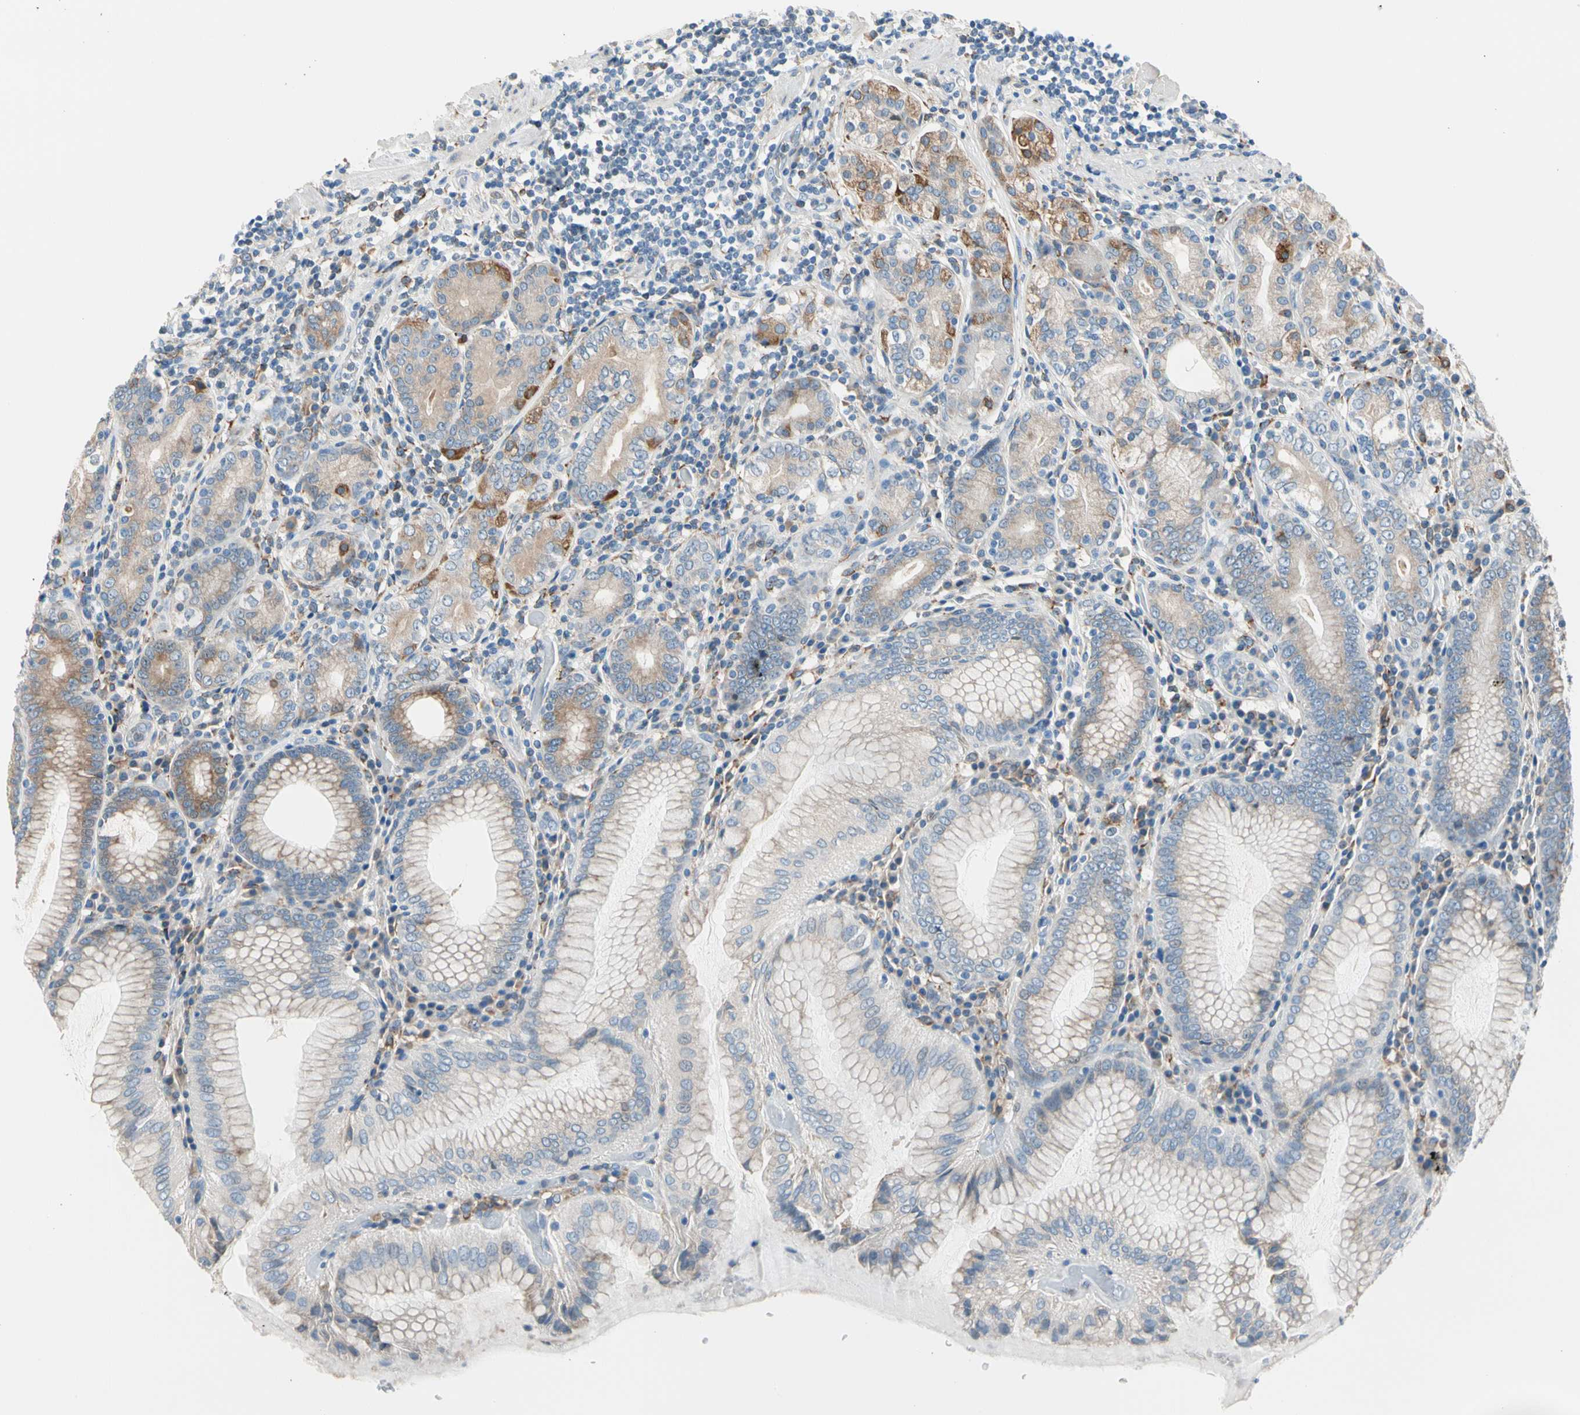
{"staining": {"intensity": "moderate", "quantity": "25%-75%", "location": "cytoplasmic/membranous"}, "tissue": "stomach", "cell_type": "Glandular cells", "image_type": "normal", "snomed": [{"axis": "morphology", "description": "Normal tissue, NOS"}, {"axis": "topography", "description": "Stomach, lower"}], "caption": "A brown stain highlights moderate cytoplasmic/membranous staining of a protein in glandular cells of benign stomach.", "gene": "LRPAP1", "patient": {"sex": "female", "age": 76}}